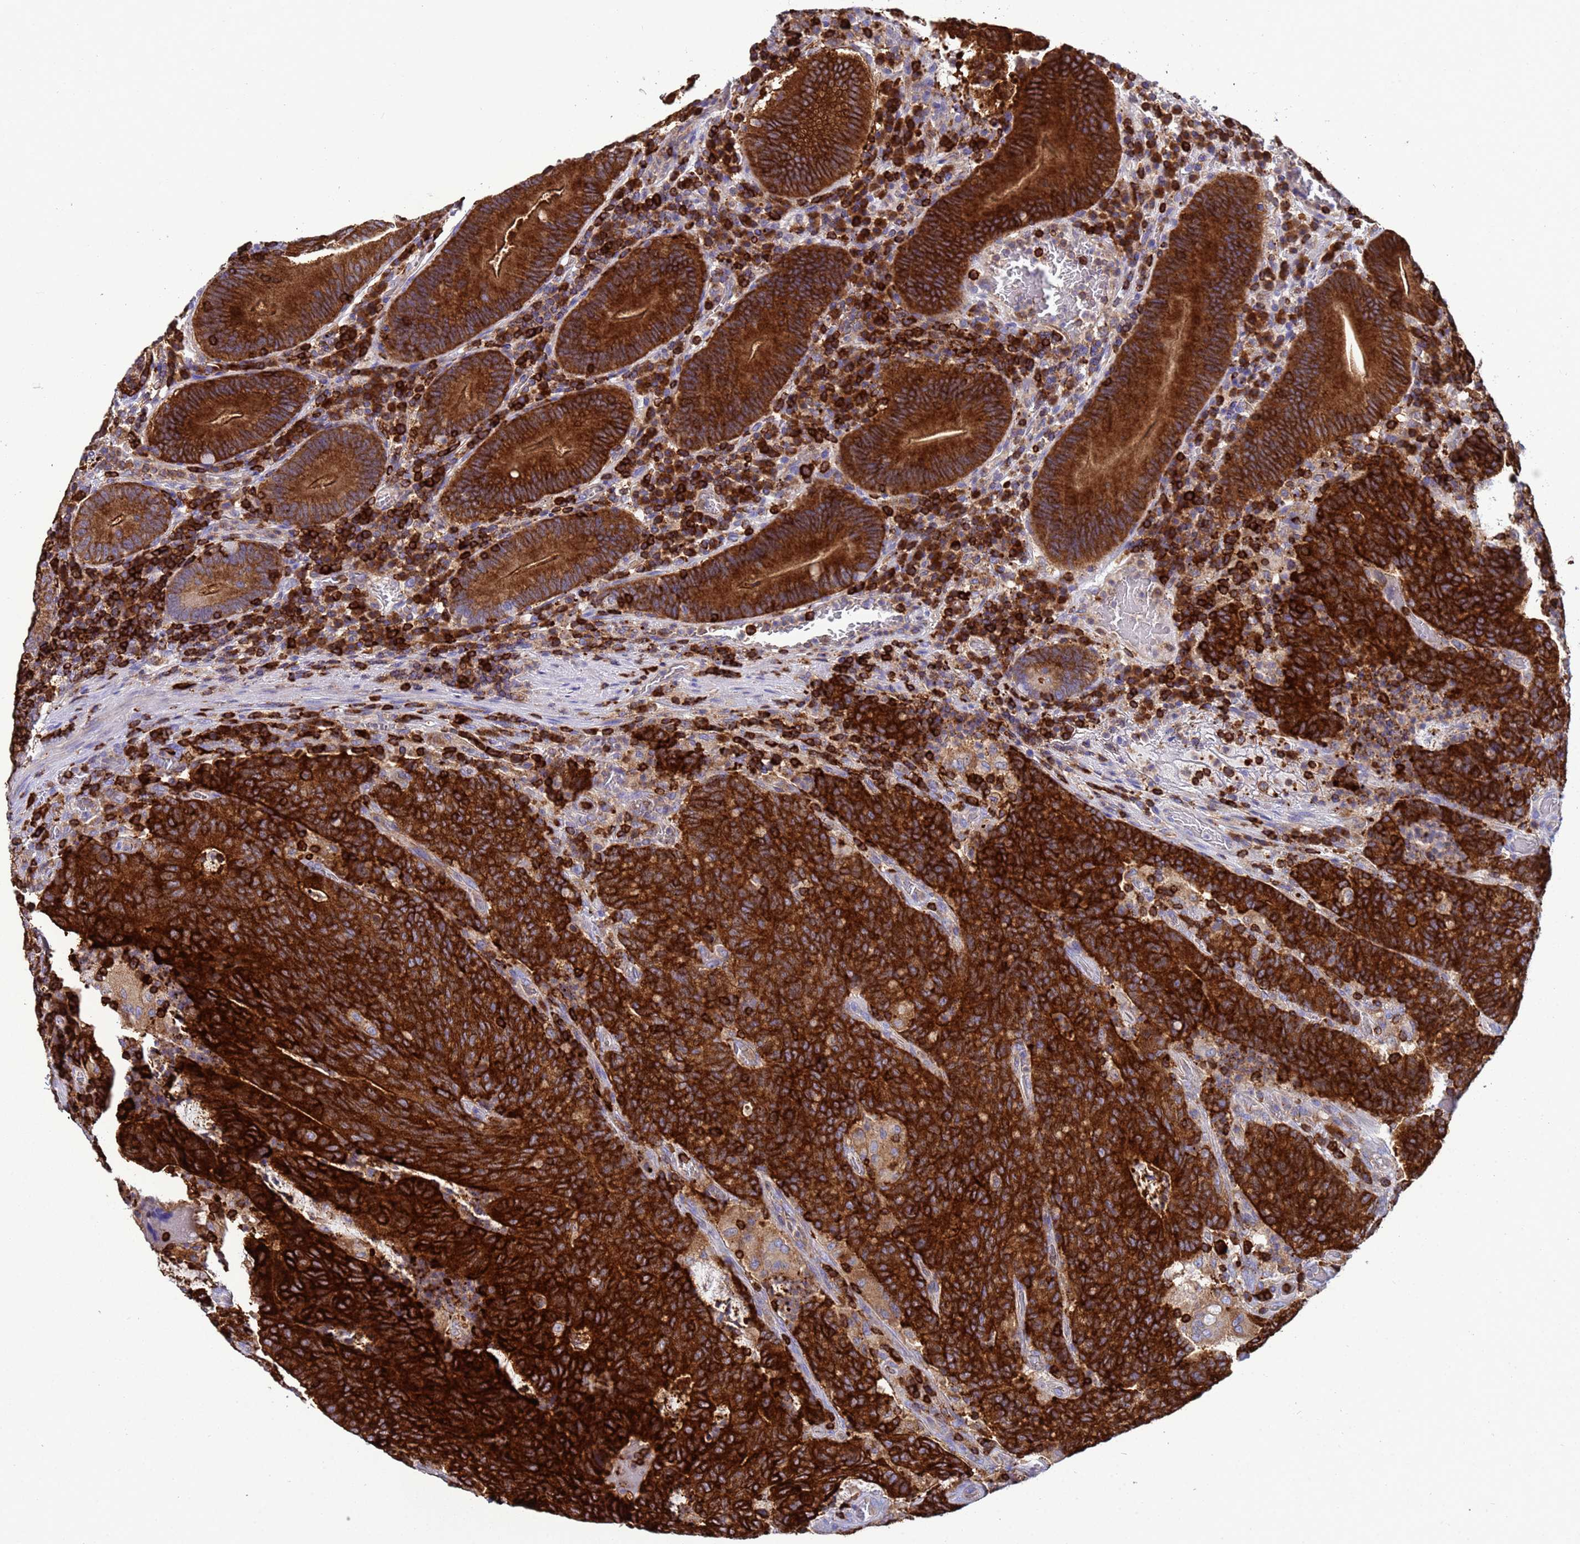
{"staining": {"intensity": "strong", "quantity": ">75%", "location": "cytoplasmic/membranous"}, "tissue": "colorectal cancer", "cell_type": "Tumor cells", "image_type": "cancer", "snomed": [{"axis": "morphology", "description": "Normal tissue, NOS"}, {"axis": "morphology", "description": "Adenocarcinoma, NOS"}, {"axis": "topography", "description": "Colon"}], "caption": "There is high levels of strong cytoplasmic/membranous positivity in tumor cells of colorectal cancer (adenocarcinoma), as demonstrated by immunohistochemical staining (brown color).", "gene": "EZR", "patient": {"sex": "female", "age": 75}}